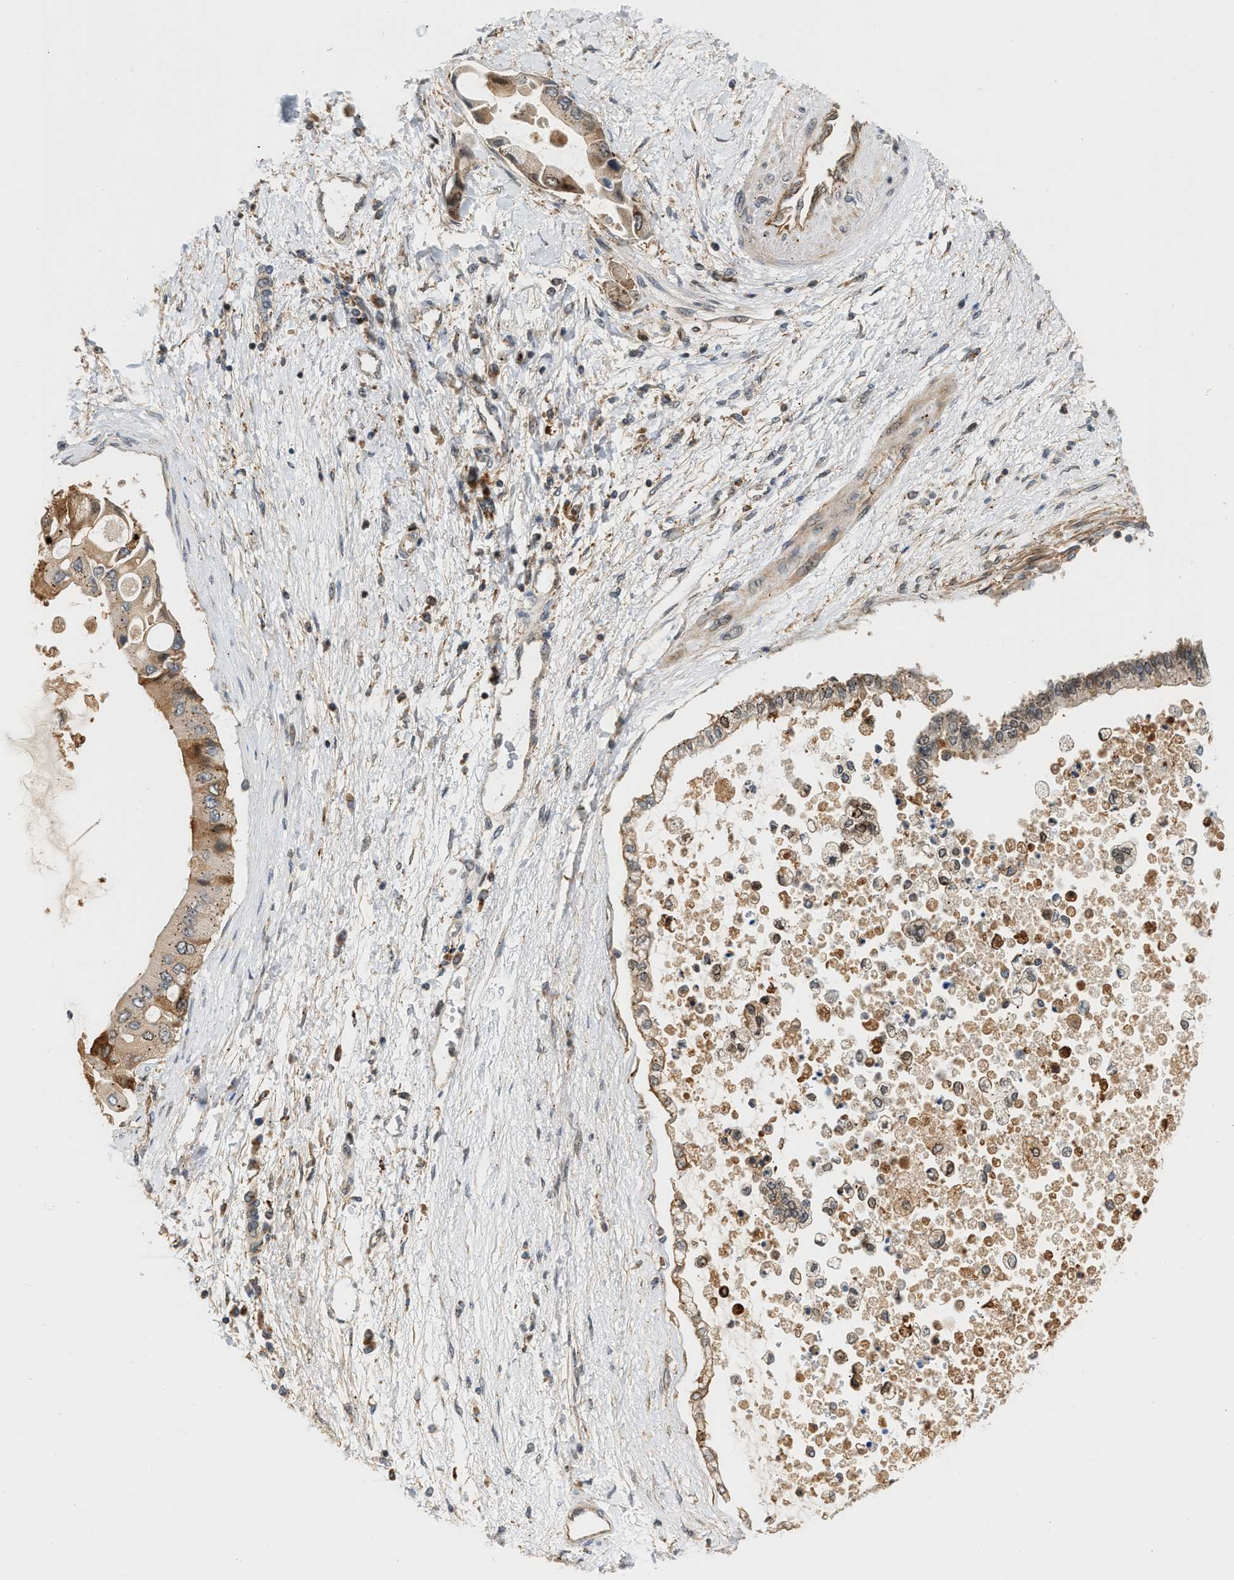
{"staining": {"intensity": "moderate", "quantity": ">75%", "location": "cytoplasmic/membranous"}, "tissue": "liver cancer", "cell_type": "Tumor cells", "image_type": "cancer", "snomed": [{"axis": "morphology", "description": "Cholangiocarcinoma"}, {"axis": "topography", "description": "Liver"}], "caption": "DAB (3,3'-diaminobenzidine) immunohistochemical staining of liver cancer (cholangiocarcinoma) reveals moderate cytoplasmic/membranous protein positivity in approximately >75% of tumor cells.", "gene": "MAP2K5", "patient": {"sex": "male", "age": 50}}